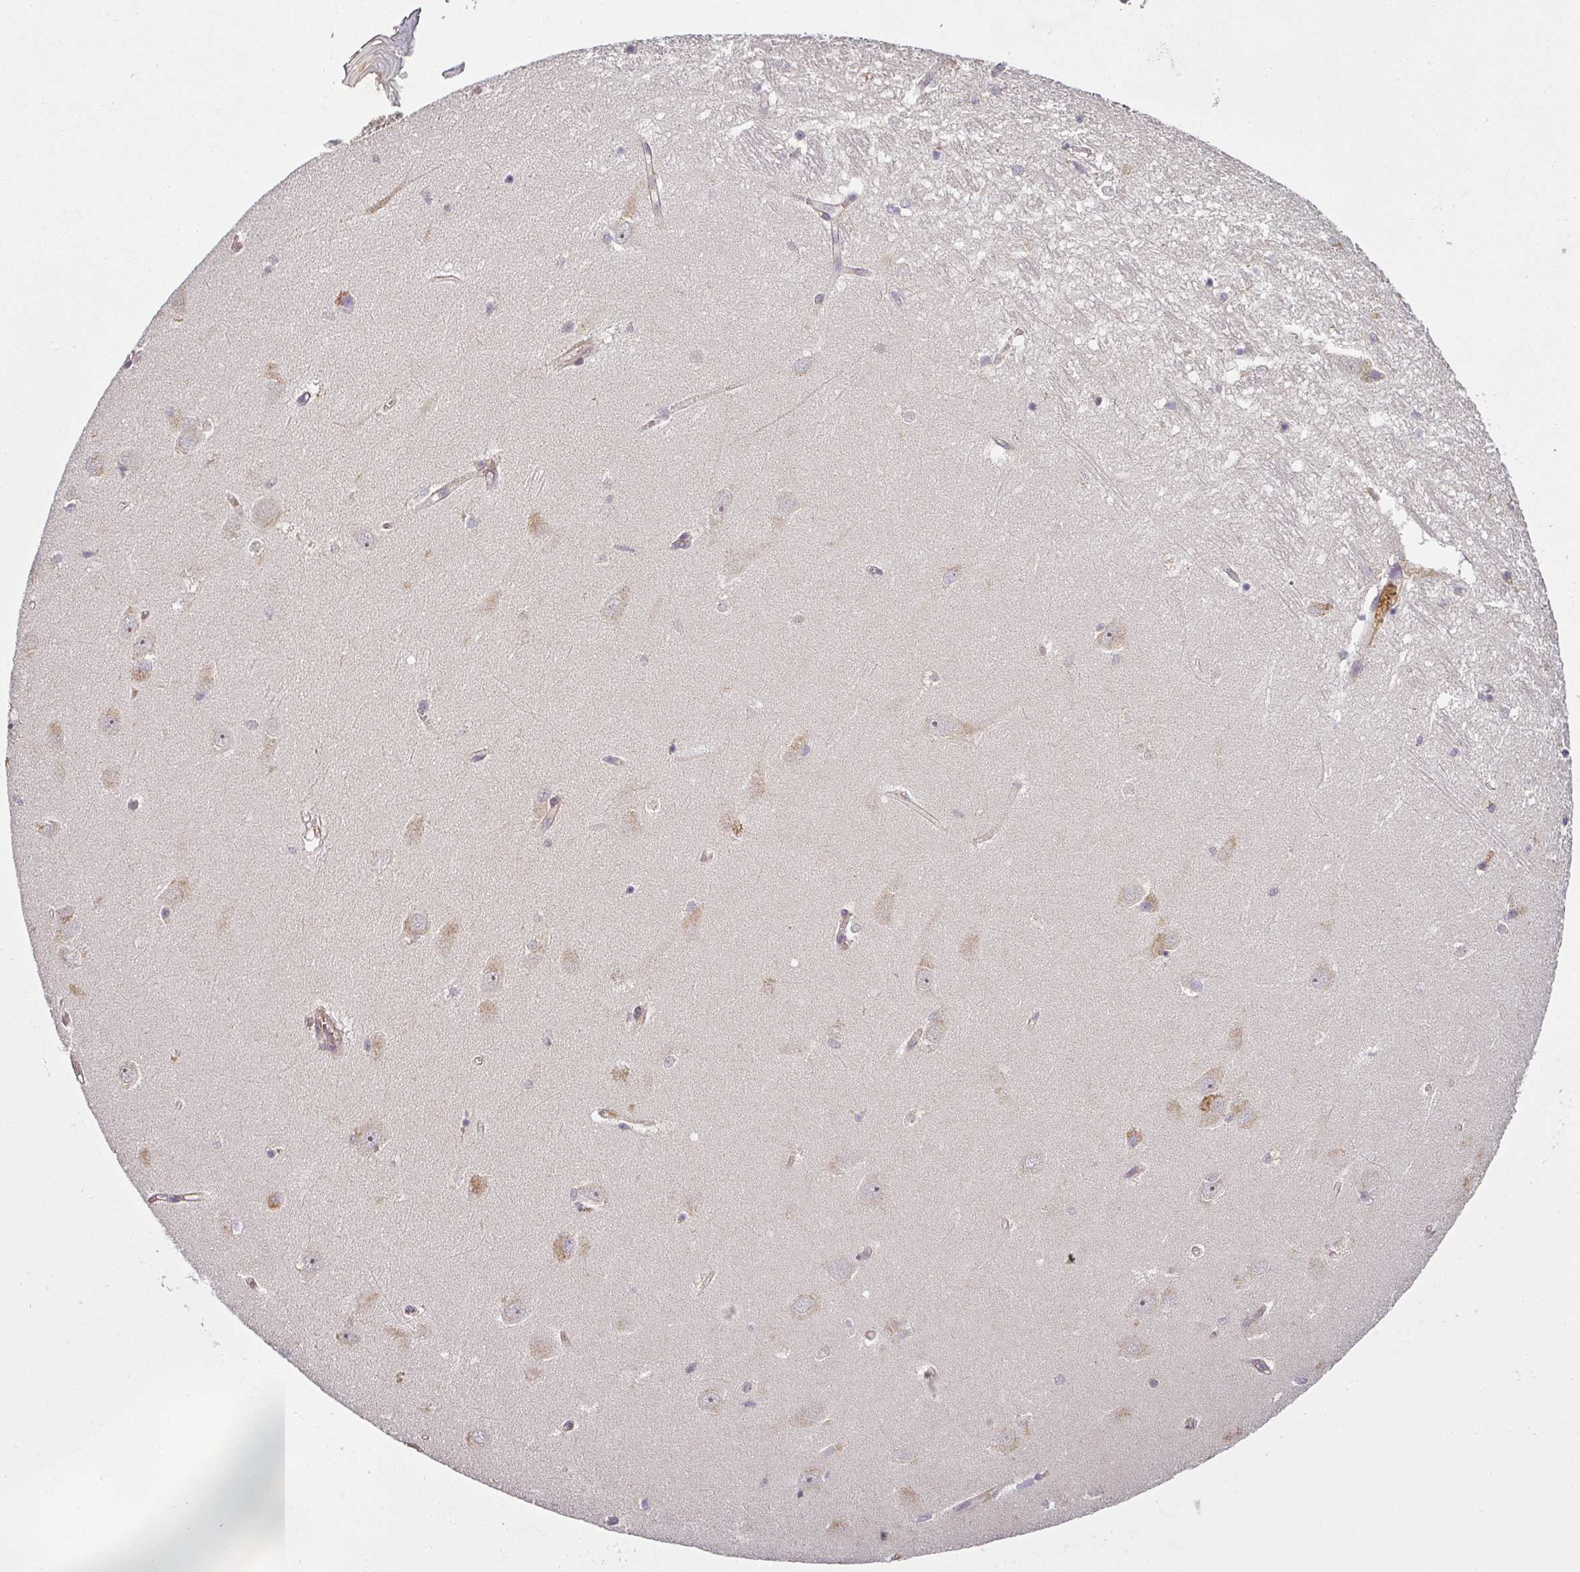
{"staining": {"intensity": "weak", "quantity": "<25%", "location": "cytoplasmic/membranous"}, "tissue": "hippocampus", "cell_type": "Glial cells", "image_type": "normal", "snomed": [{"axis": "morphology", "description": "Normal tissue, NOS"}, {"axis": "topography", "description": "Hippocampus"}], "caption": "Immunohistochemistry photomicrograph of normal hippocampus stained for a protein (brown), which displays no expression in glial cells.", "gene": "DIMT1", "patient": {"sex": "female", "age": 64}}